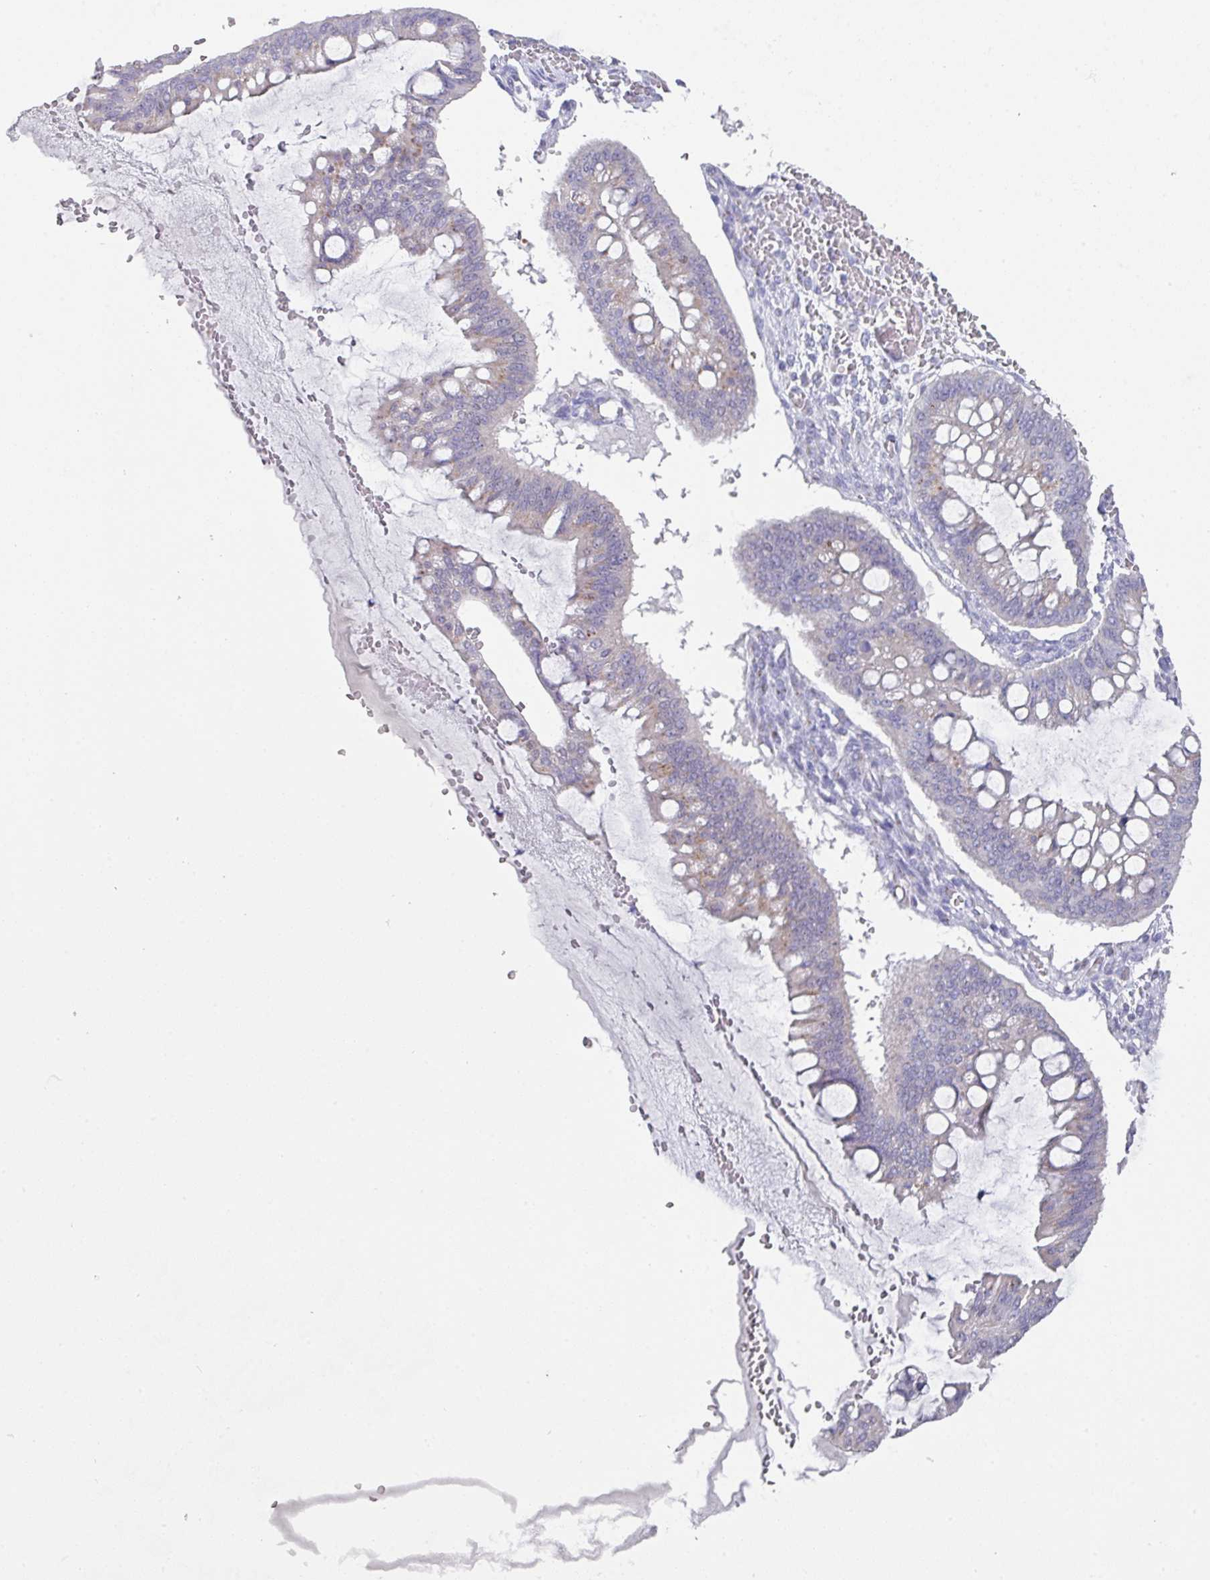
{"staining": {"intensity": "negative", "quantity": "none", "location": "none"}, "tissue": "ovarian cancer", "cell_type": "Tumor cells", "image_type": "cancer", "snomed": [{"axis": "morphology", "description": "Cystadenocarcinoma, mucinous, NOS"}, {"axis": "topography", "description": "Ovary"}], "caption": "Immunohistochemistry histopathology image of neoplastic tissue: ovarian cancer (mucinous cystadenocarcinoma) stained with DAB (3,3'-diaminobenzidine) demonstrates no significant protein staining in tumor cells. Brightfield microscopy of immunohistochemistry (IHC) stained with DAB (3,3'-diaminobenzidine) (brown) and hematoxylin (blue), captured at high magnification.", "gene": "VKORC1L1", "patient": {"sex": "female", "age": 73}}